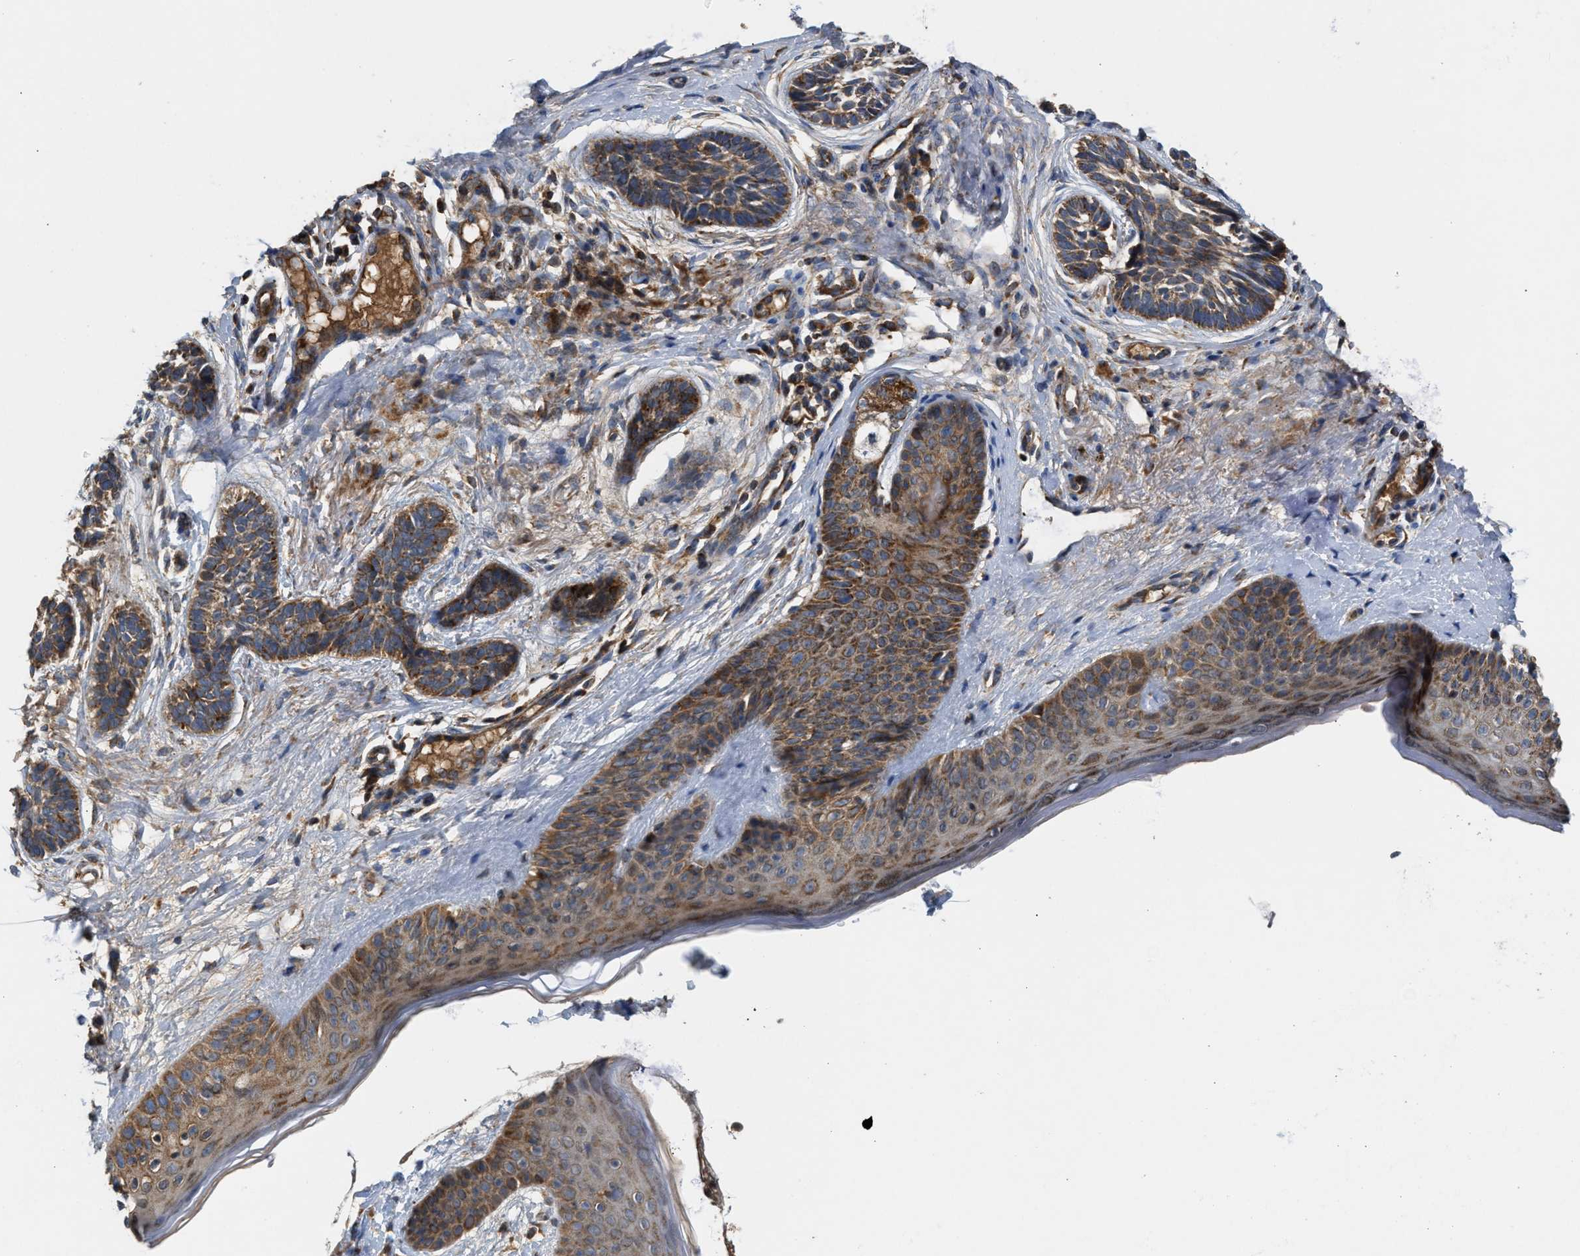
{"staining": {"intensity": "moderate", "quantity": ">75%", "location": "cytoplasmic/membranous"}, "tissue": "skin cancer", "cell_type": "Tumor cells", "image_type": "cancer", "snomed": [{"axis": "morphology", "description": "Normal tissue, NOS"}, {"axis": "morphology", "description": "Basal cell carcinoma"}, {"axis": "topography", "description": "Skin"}], "caption": "Skin cancer (basal cell carcinoma) stained with a protein marker reveals moderate staining in tumor cells.", "gene": "TACO1", "patient": {"sex": "male", "age": 63}}